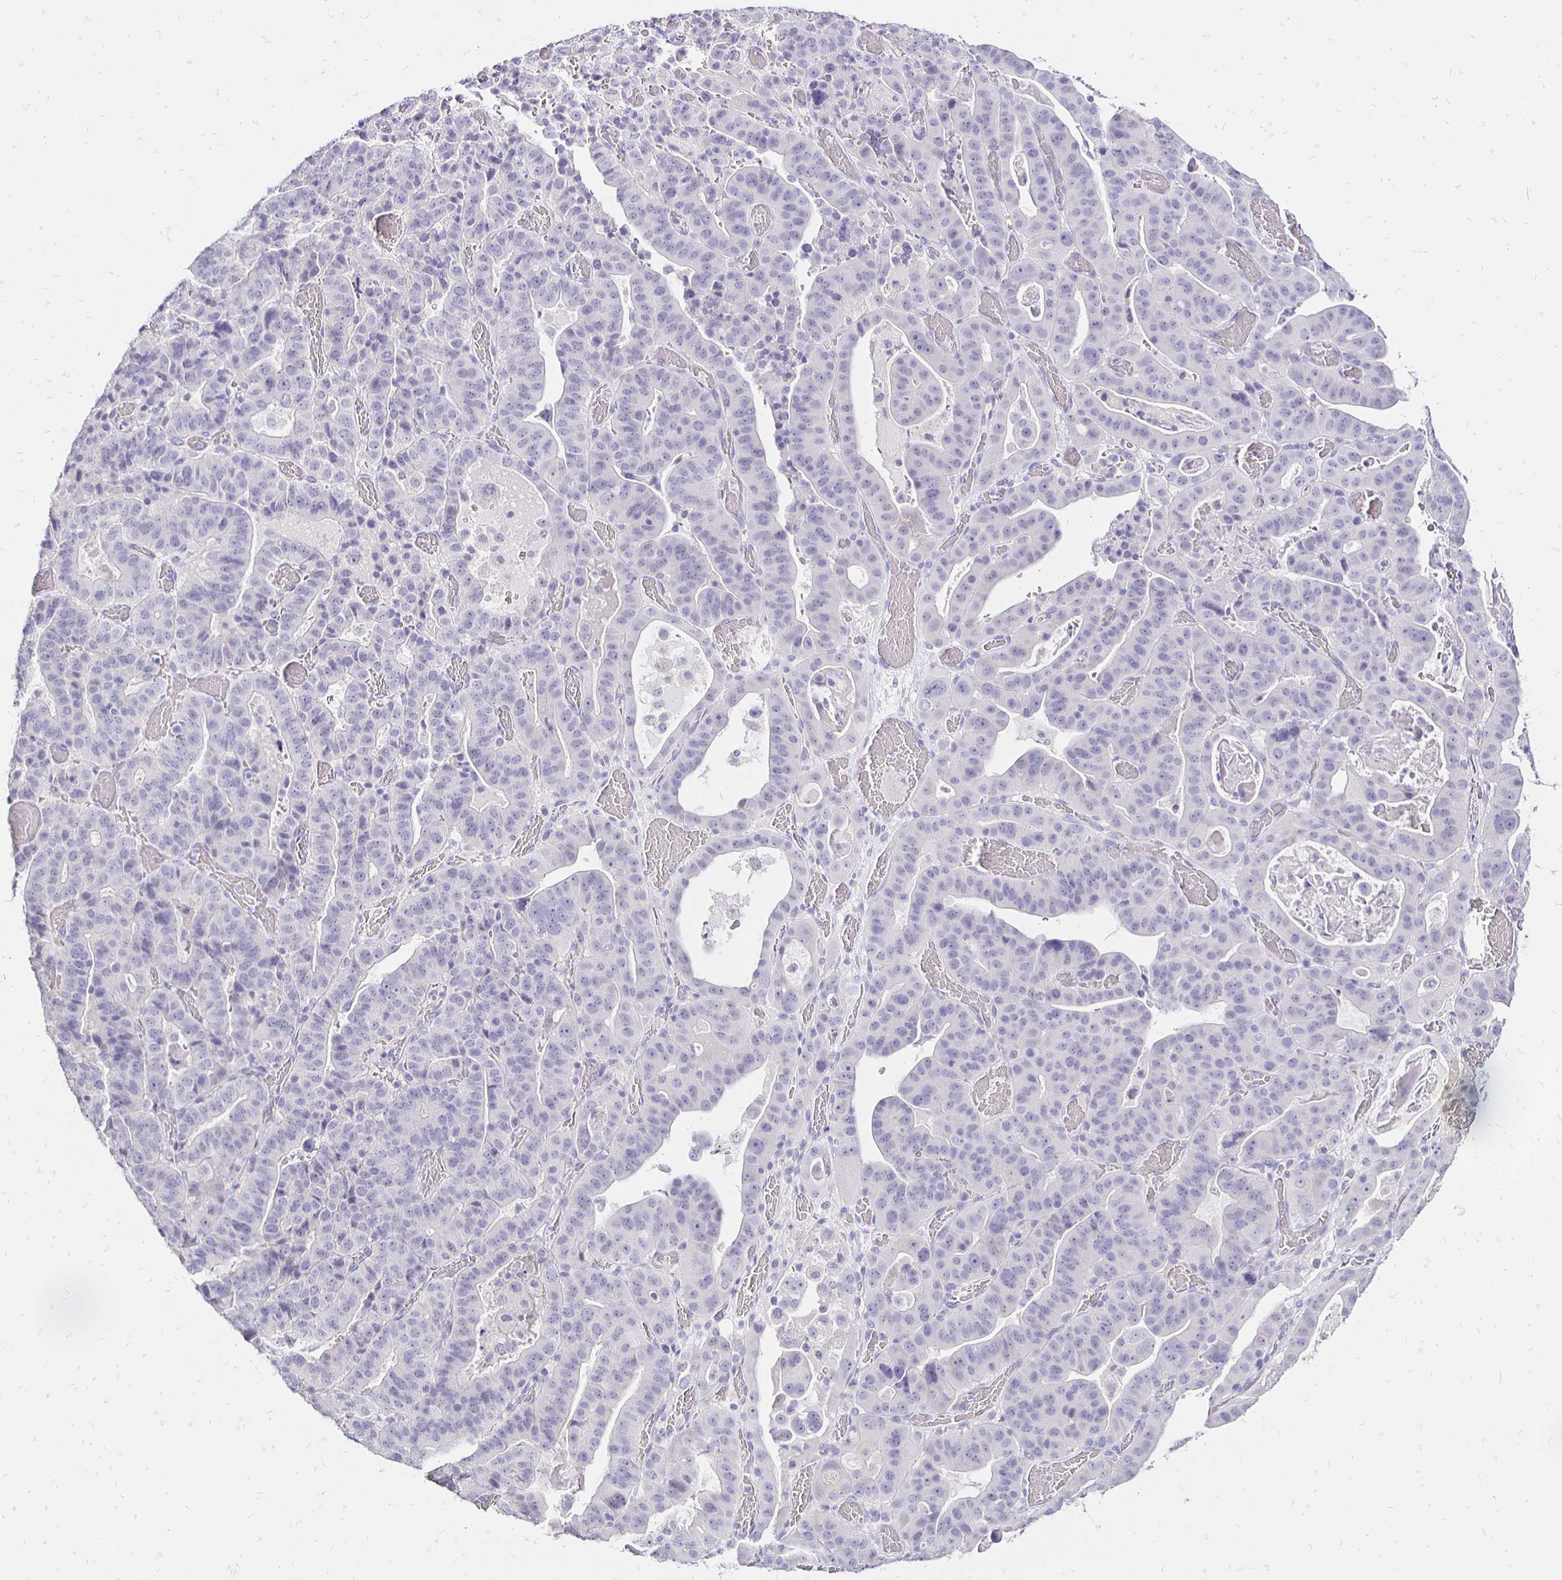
{"staining": {"intensity": "negative", "quantity": "none", "location": "none"}, "tissue": "stomach cancer", "cell_type": "Tumor cells", "image_type": "cancer", "snomed": [{"axis": "morphology", "description": "Adenocarcinoma, NOS"}, {"axis": "topography", "description": "Stomach"}], "caption": "Immunohistochemistry (IHC) image of neoplastic tissue: adenocarcinoma (stomach) stained with DAB (3,3'-diaminobenzidine) exhibits no significant protein positivity in tumor cells. (Stains: DAB (3,3'-diaminobenzidine) immunohistochemistry (IHC) with hematoxylin counter stain, Microscopy: brightfield microscopy at high magnification).", "gene": "IRGC", "patient": {"sex": "male", "age": 48}}